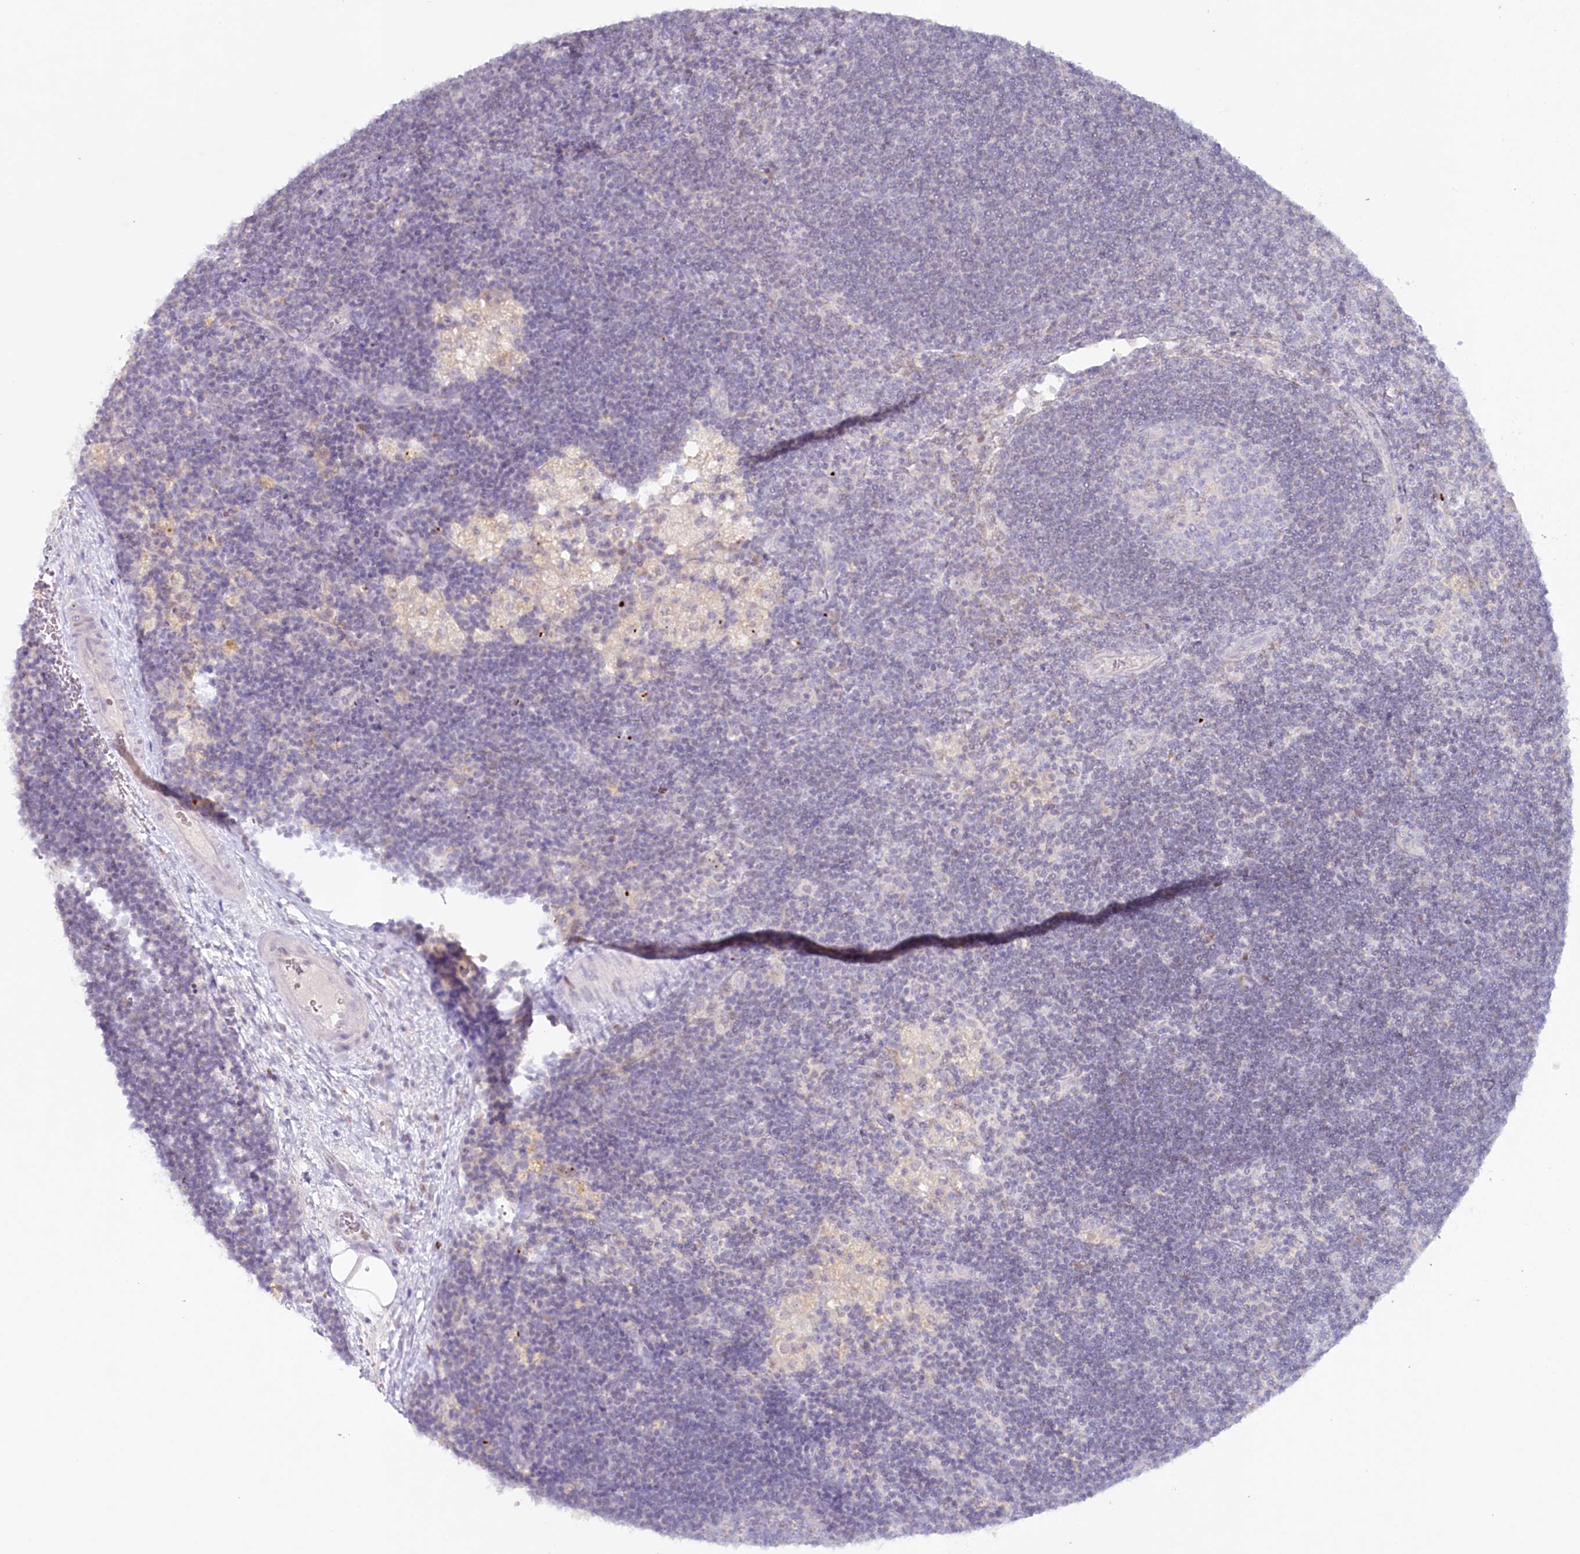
{"staining": {"intensity": "negative", "quantity": "none", "location": "none"}, "tissue": "lymph node", "cell_type": "Germinal center cells", "image_type": "normal", "snomed": [{"axis": "morphology", "description": "Normal tissue, NOS"}, {"axis": "topography", "description": "Lymph node"}], "caption": "Immunohistochemical staining of unremarkable human lymph node reveals no significant staining in germinal center cells.", "gene": "PSAPL1", "patient": {"sex": "male", "age": 24}}